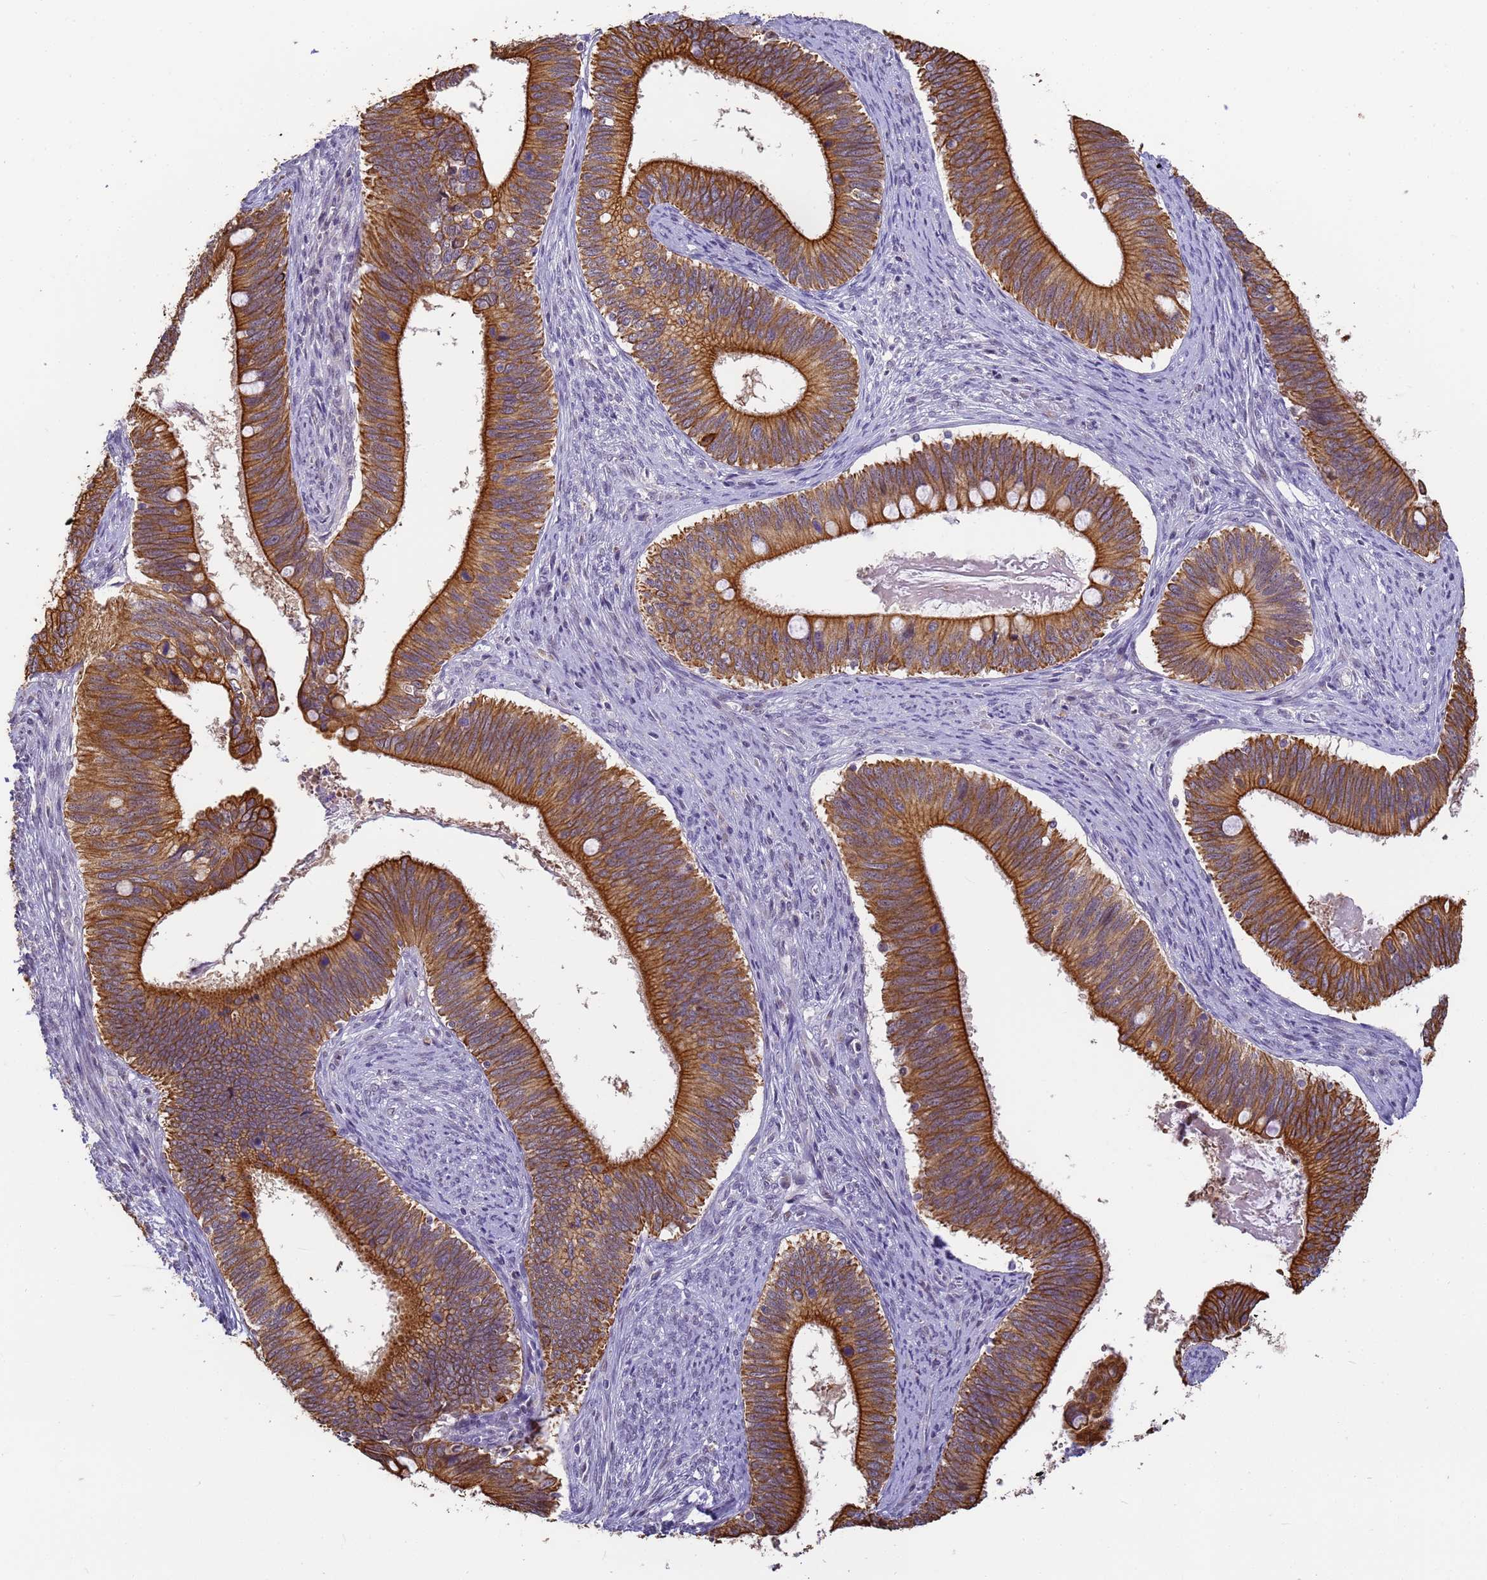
{"staining": {"intensity": "strong", "quantity": ">75%", "location": "cytoplasmic/membranous"}, "tissue": "cervical cancer", "cell_type": "Tumor cells", "image_type": "cancer", "snomed": [{"axis": "morphology", "description": "Adenocarcinoma, NOS"}, {"axis": "topography", "description": "Cervix"}], "caption": "Protein analysis of cervical cancer (adenocarcinoma) tissue exhibits strong cytoplasmic/membranous positivity in approximately >75% of tumor cells.", "gene": "VWA3A", "patient": {"sex": "female", "age": 42}}